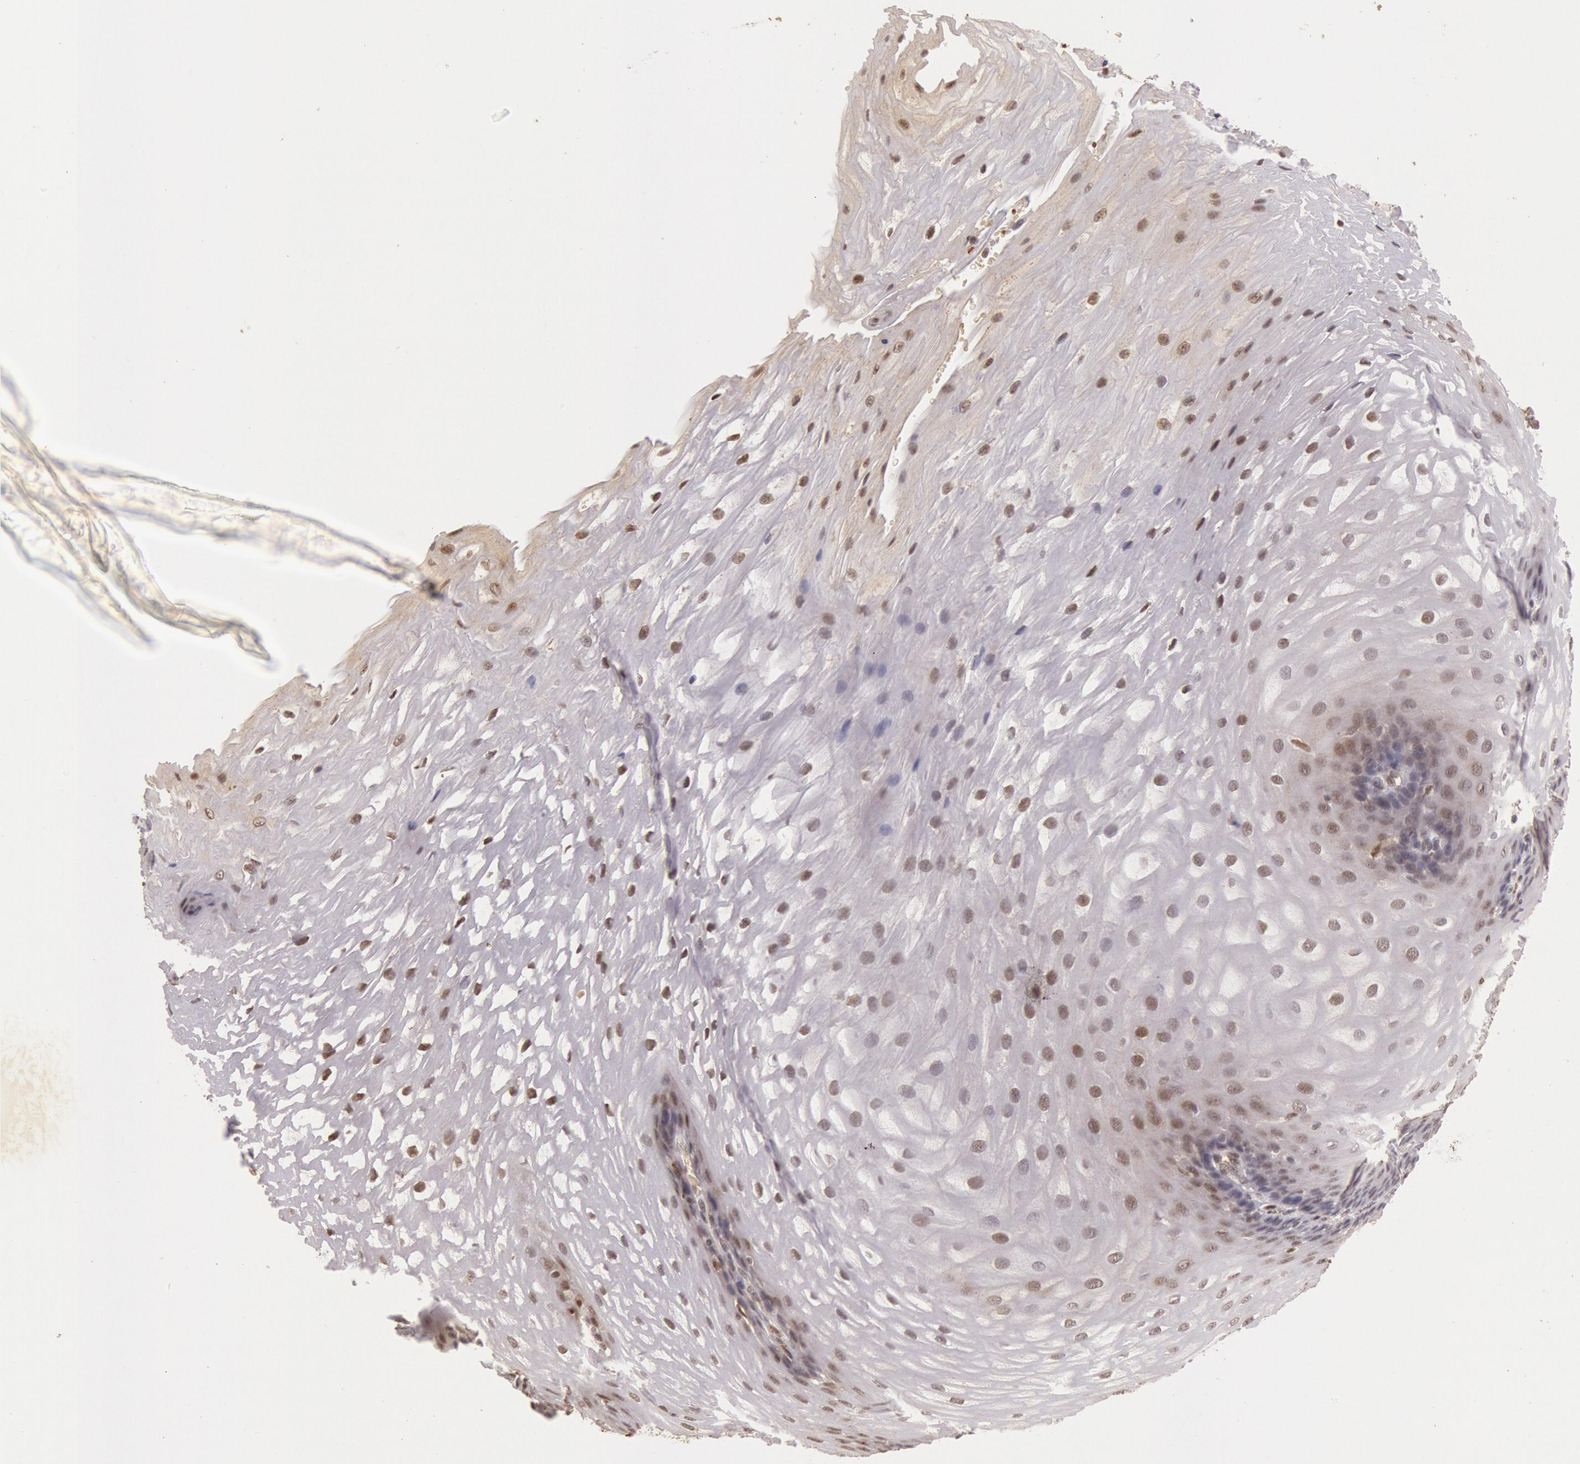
{"staining": {"intensity": "weak", "quantity": "25%-75%", "location": "nuclear"}, "tissue": "esophagus", "cell_type": "Squamous epithelial cells", "image_type": "normal", "snomed": [{"axis": "morphology", "description": "Normal tissue, NOS"}, {"axis": "morphology", "description": "Adenocarcinoma, NOS"}, {"axis": "topography", "description": "Esophagus"}, {"axis": "topography", "description": "Stomach"}], "caption": "Immunohistochemistry of benign esophagus shows low levels of weak nuclear expression in approximately 25%-75% of squamous epithelial cells.", "gene": "LIG4", "patient": {"sex": "male", "age": 62}}